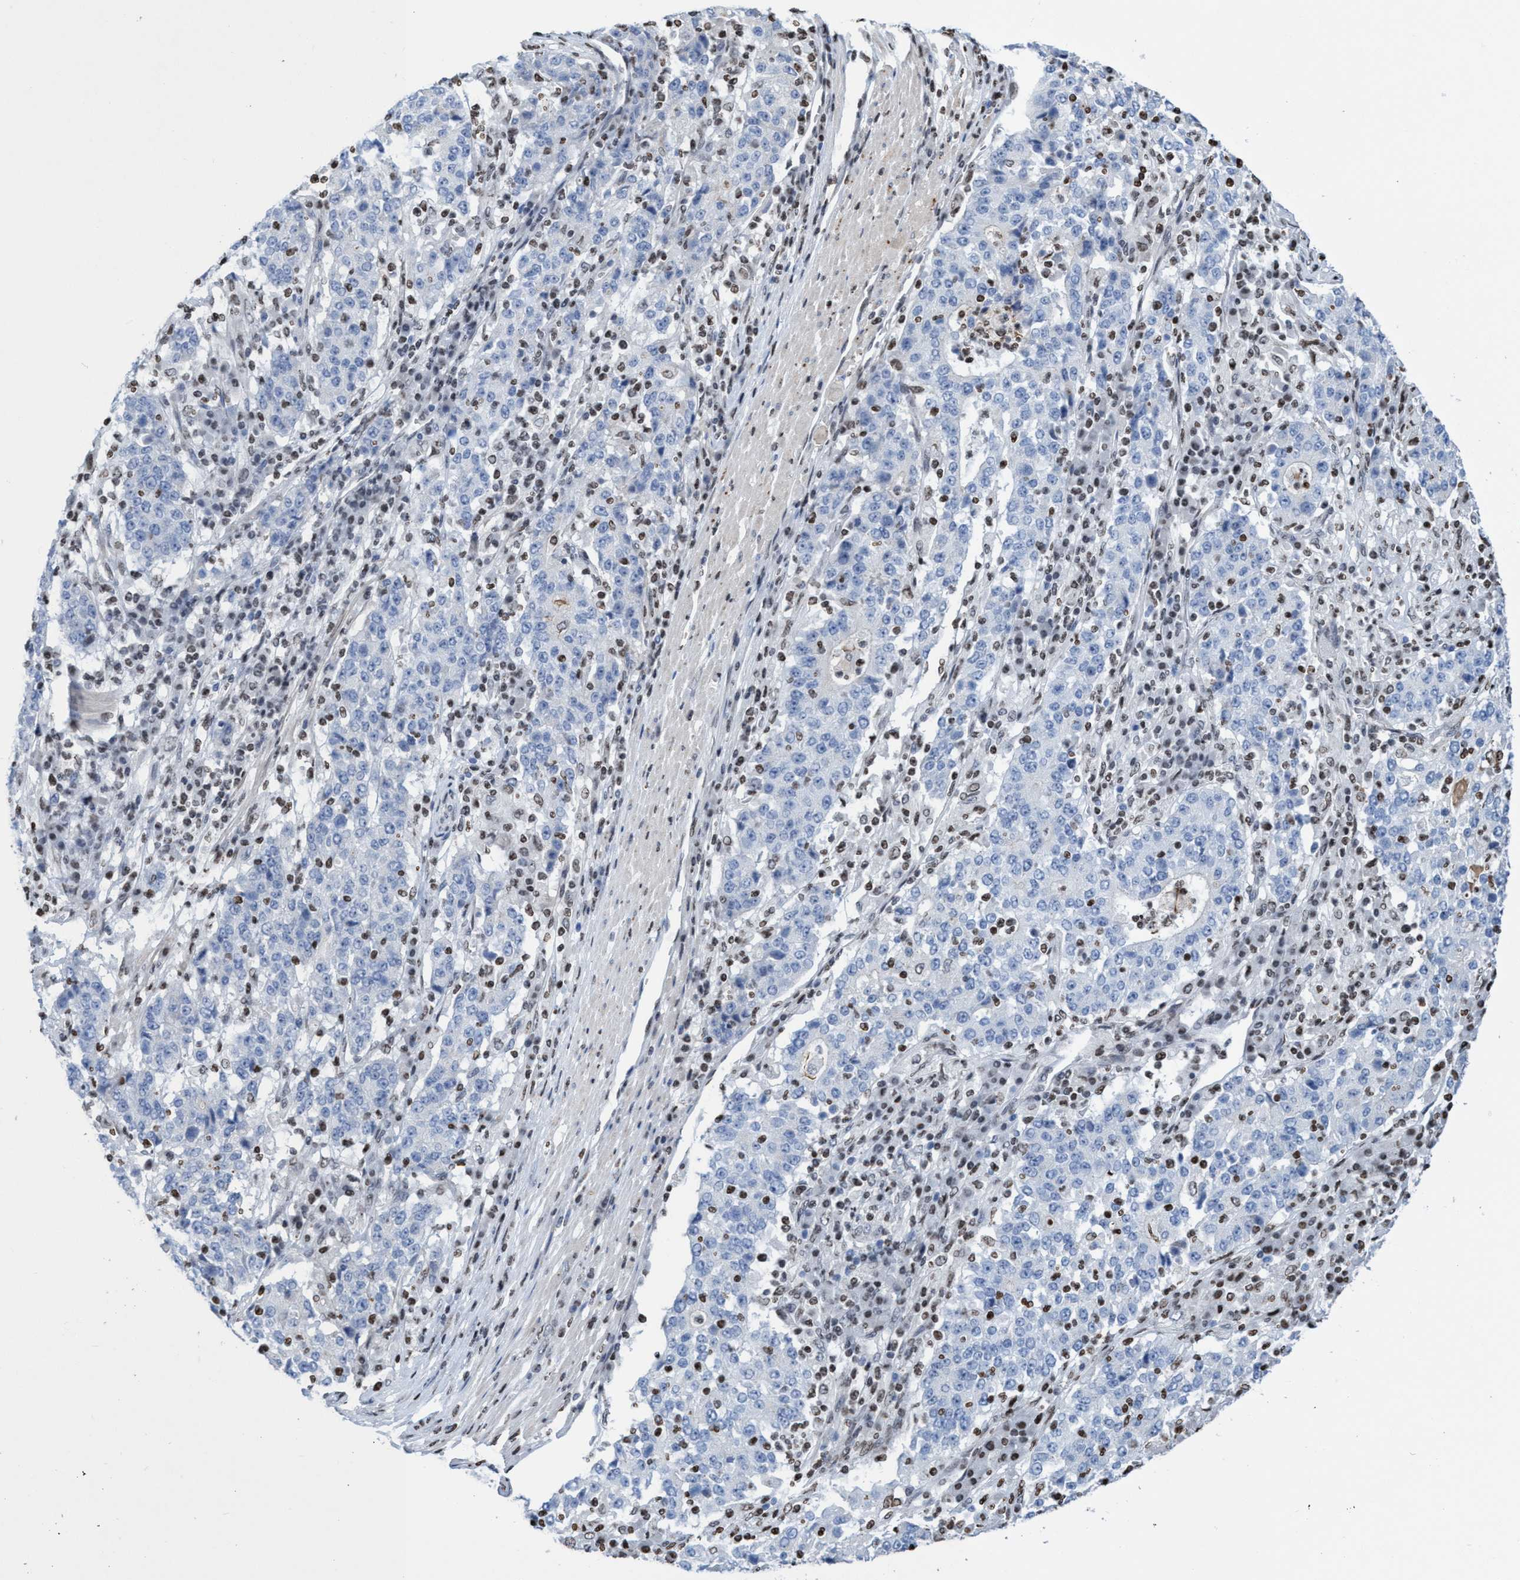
{"staining": {"intensity": "negative", "quantity": "none", "location": "none"}, "tissue": "stomach cancer", "cell_type": "Tumor cells", "image_type": "cancer", "snomed": [{"axis": "morphology", "description": "Adenocarcinoma, NOS"}, {"axis": "topography", "description": "Stomach"}], "caption": "DAB (3,3'-diaminobenzidine) immunohistochemical staining of adenocarcinoma (stomach) displays no significant expression in tumor cells. Brightfield microscopy of IHC stained with DAB (brown) and hematoxylin (blue), captured at high magnification.", "gene": "CBX2", "patient": {"sex": "male", "age": 59}}